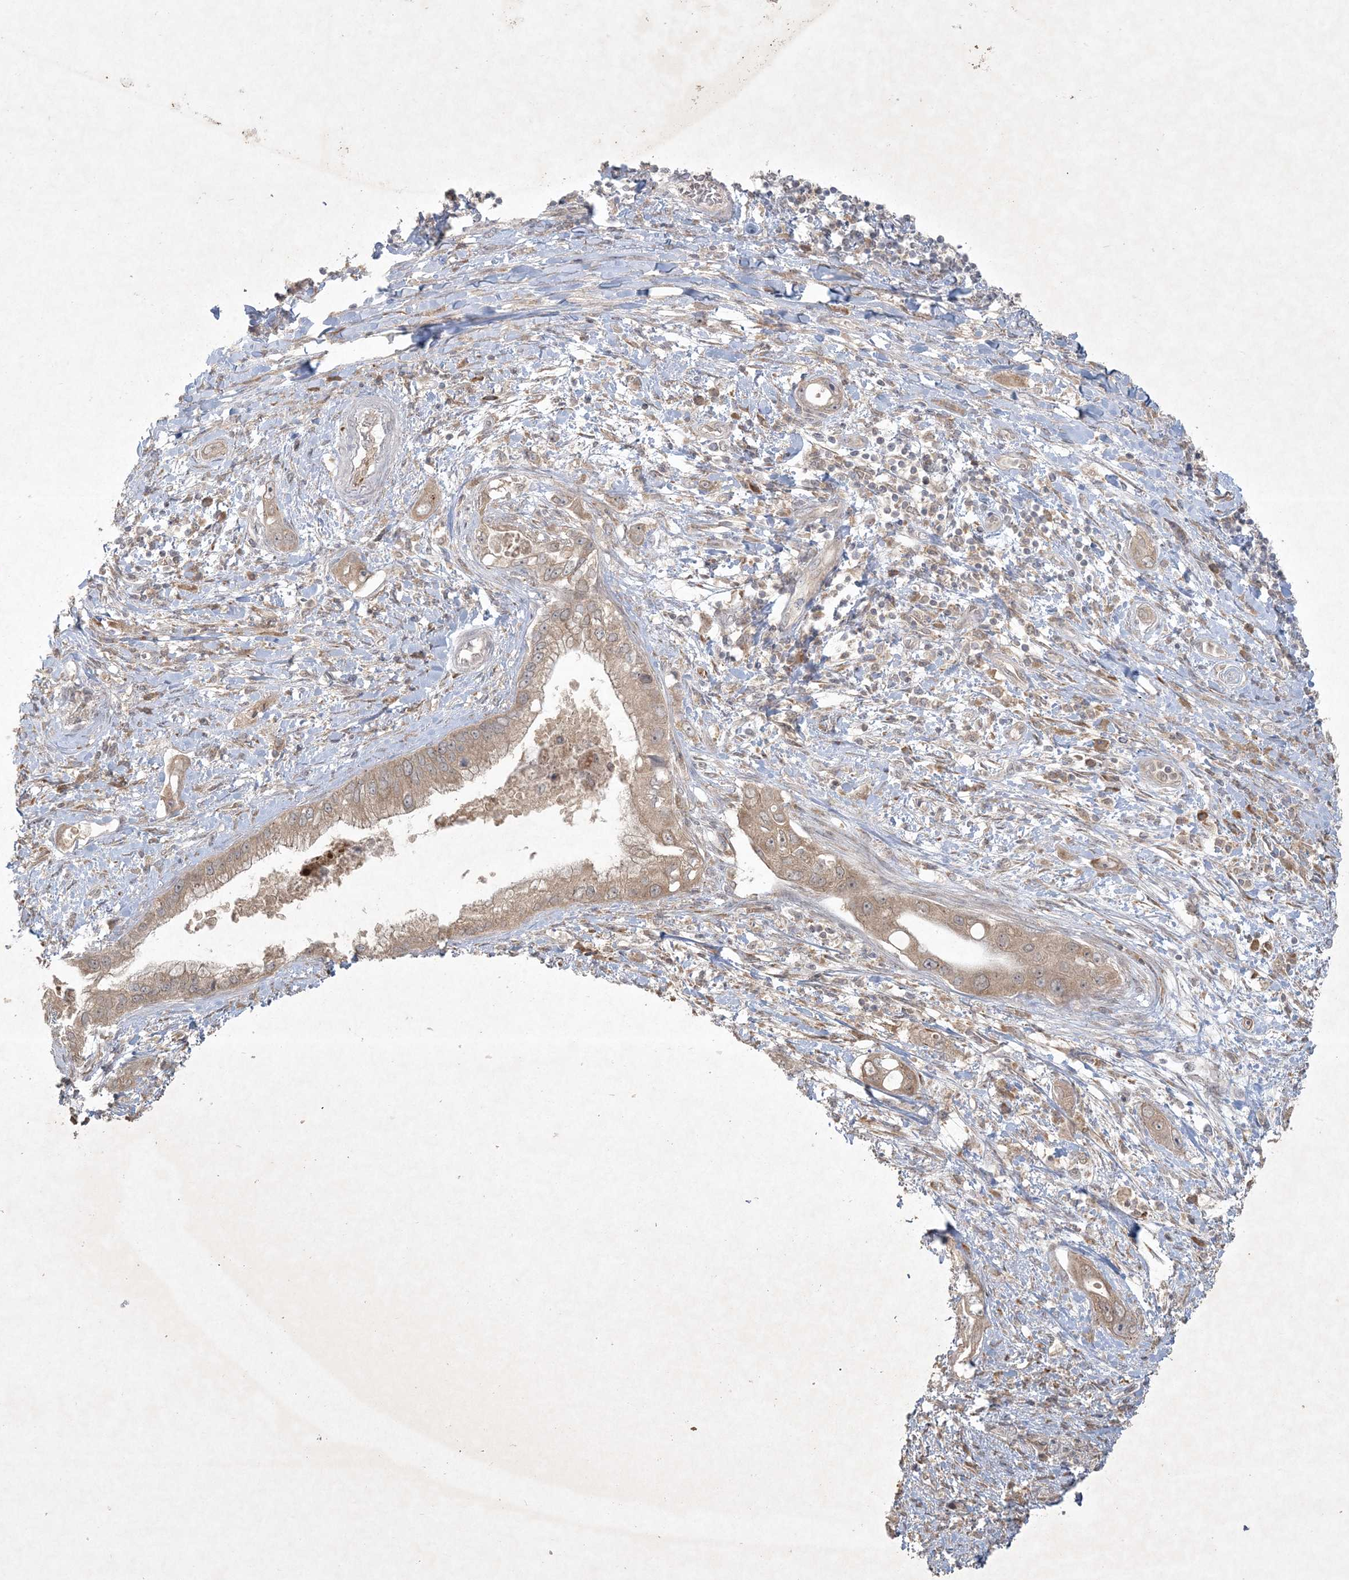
{"staining": {"intensity": "moderate", "quantity": ">75%", "location": "cytoplasmic/membranous,nuclear"}, "tissue": "pancreatic cancer", "cell_type": "Tumor cells", "image_type": "cancer", "snomed": [{"axis": "morphology", "description": "Inflammation, NOS"}, {"axis": "morphology", "description": "Adenocarcinoma, NOS"}, {"axis": "topography", "description": "Pancreas"}], "caption": "Immunohistochemistry (DAB (3,3'-diaminobenzidine)) staining of pancreatic cancer (adenocarcinoma) reveals moderate cytoplasmic/membranous and nuclear protein positivity in about >75% of tumor cells.", "gene": "NRBP2", "patient": {"sex": "female", "age": 56}}